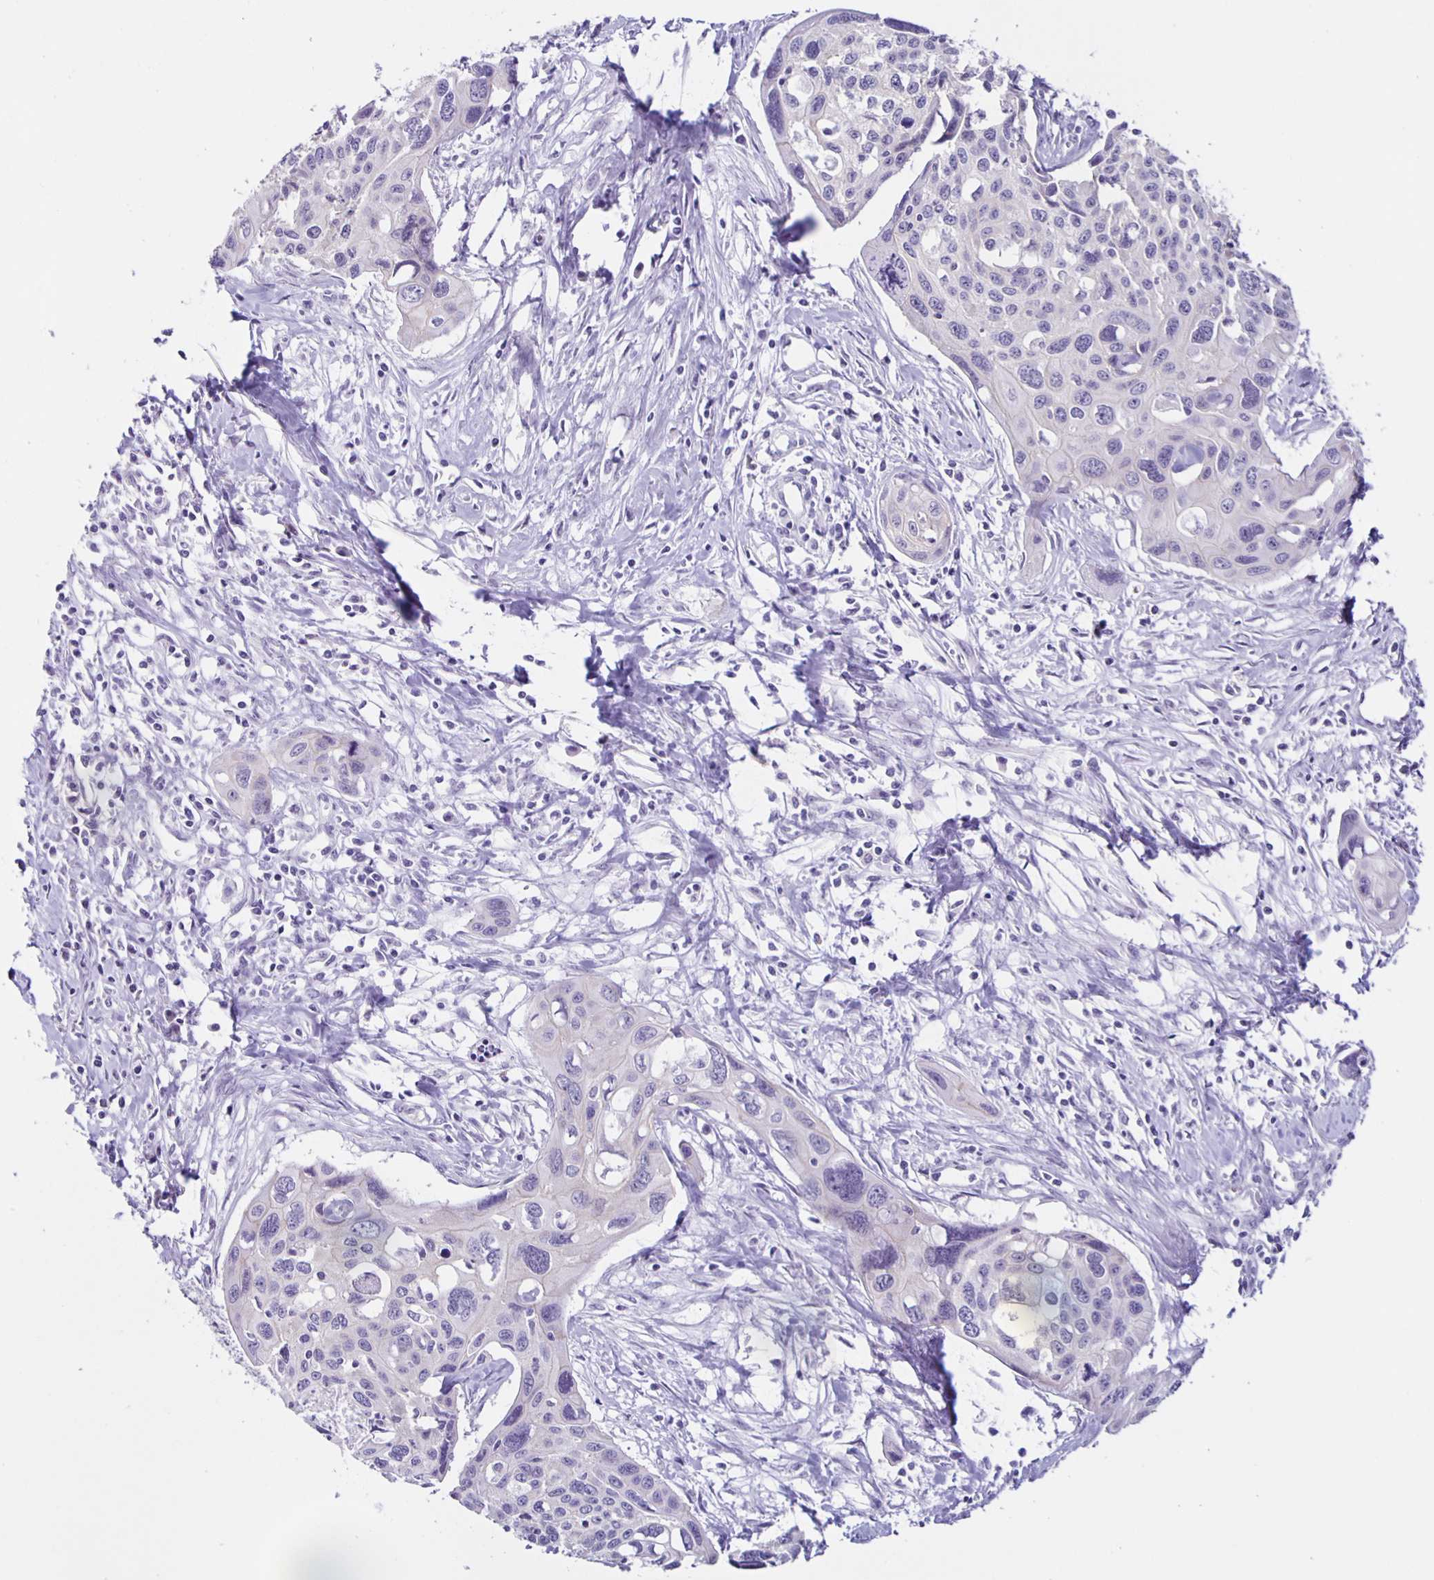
{"staining": {"intensity": "negative", "quantity": "none", "location": "none"}, "tissue": "cervical cancer", "cell_type": "Tumor cells", "image_type": "cancer", "snomed": [{"axis": "morphology", "description": "Squamous cell carcinoma, NOS"}, {"axis": "topography", "description": "Cervix"}], "caption": "Protein analysis of cervical squamous cell carcinoma shows no significant expression in tumor cells.", "gene": "SLC12A3", "patient": {"sex": "female", "age": 31}}